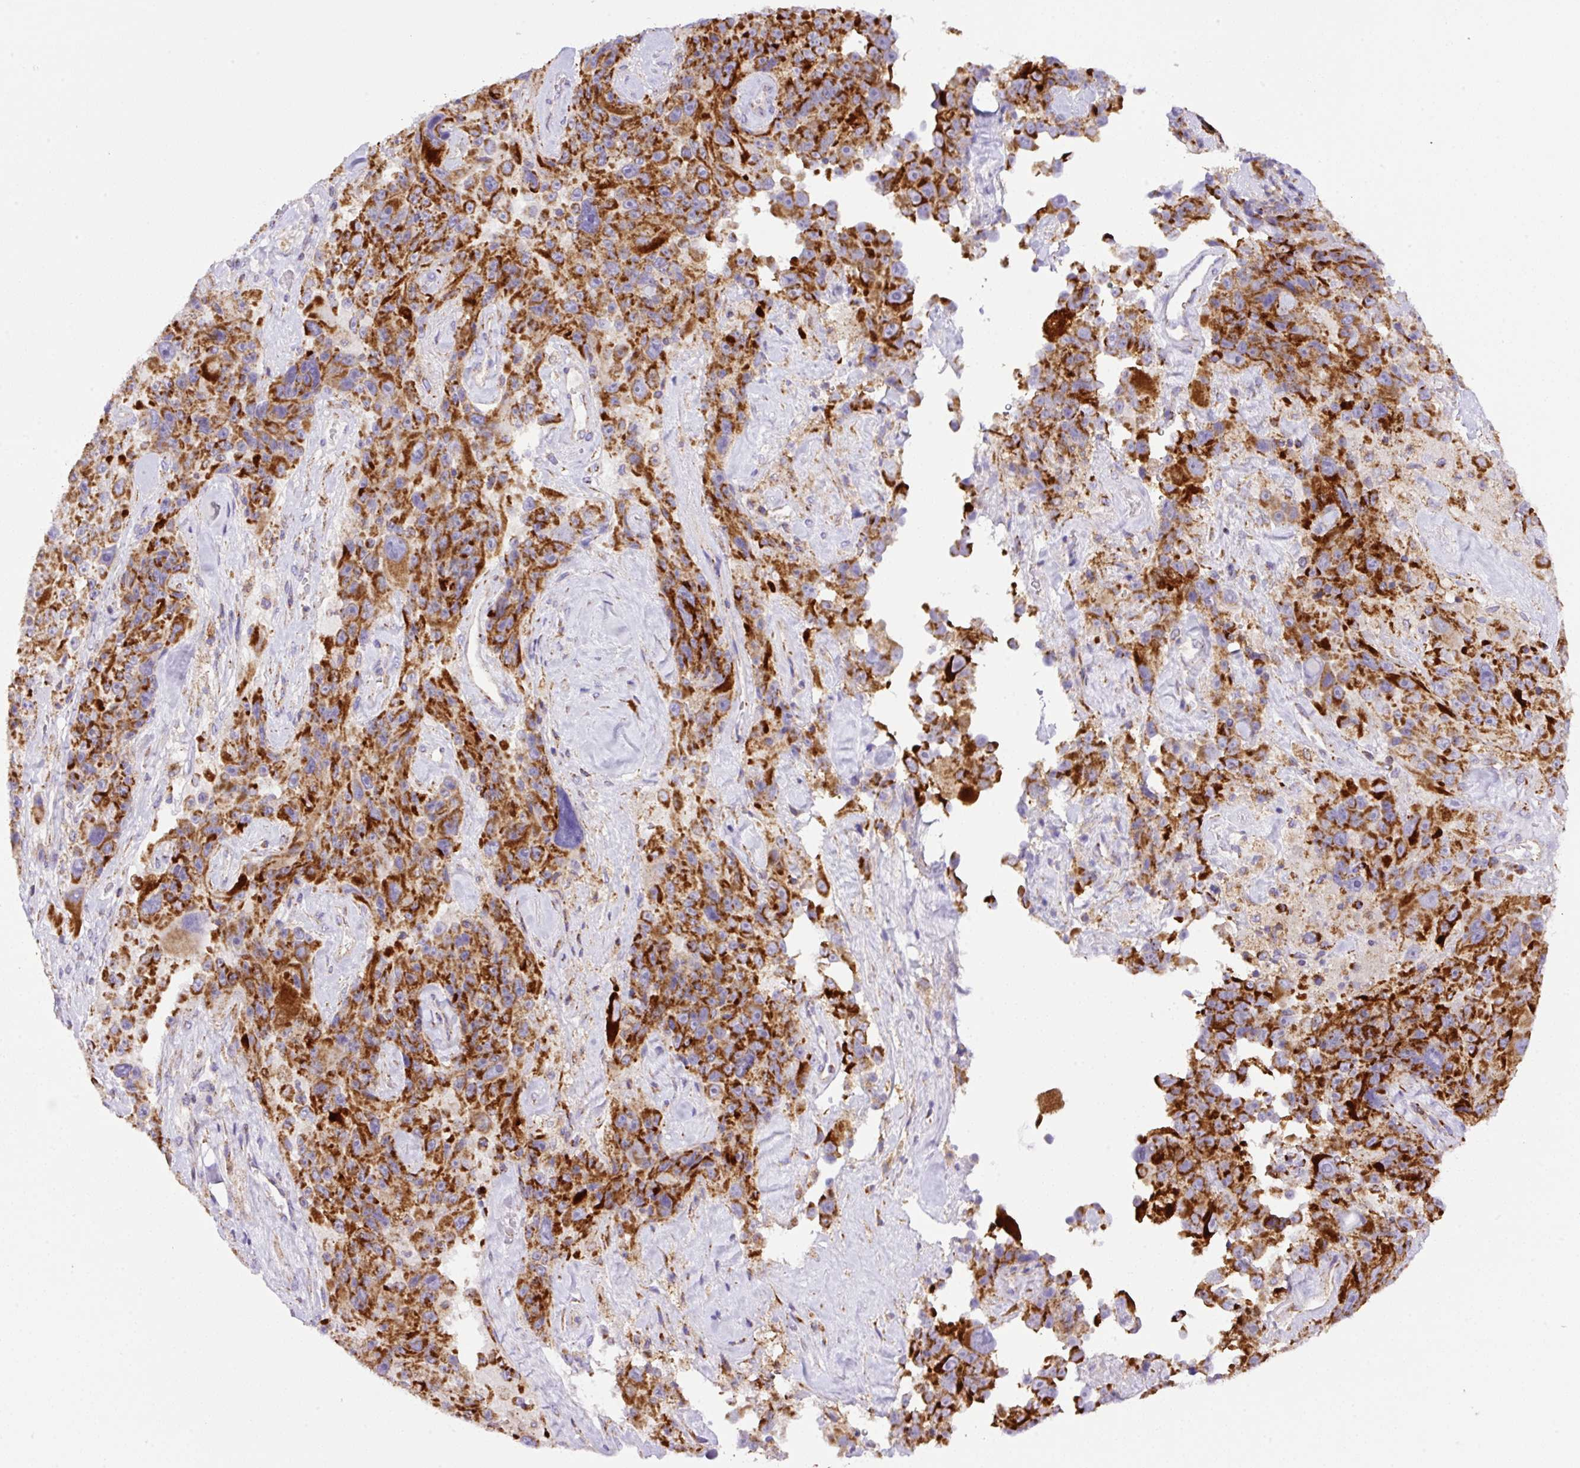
{"staining": {"intensity": "strong", "quantity": ">75%", "location": "cytoplasmic/membranous"}, "tissue": "melanoma", "cell_type": "Tumor cells", "image_type": "cancer", "snomed": [{"axis": "morphology", "description": "Malignant melanoma, Metastatic site"}, {"axis": "topography", "description": "Lymph node"}], "caption": "A brown stain highlights strong cytoplasmic/membranous staining of a protein in human malignant melanoma (metastatic site) tumor cells. (DAB IHC, brown staining for protein, blue staining for nuclei).", "gene": "NF1", "patient": {"sex": "male", "age": 62}}